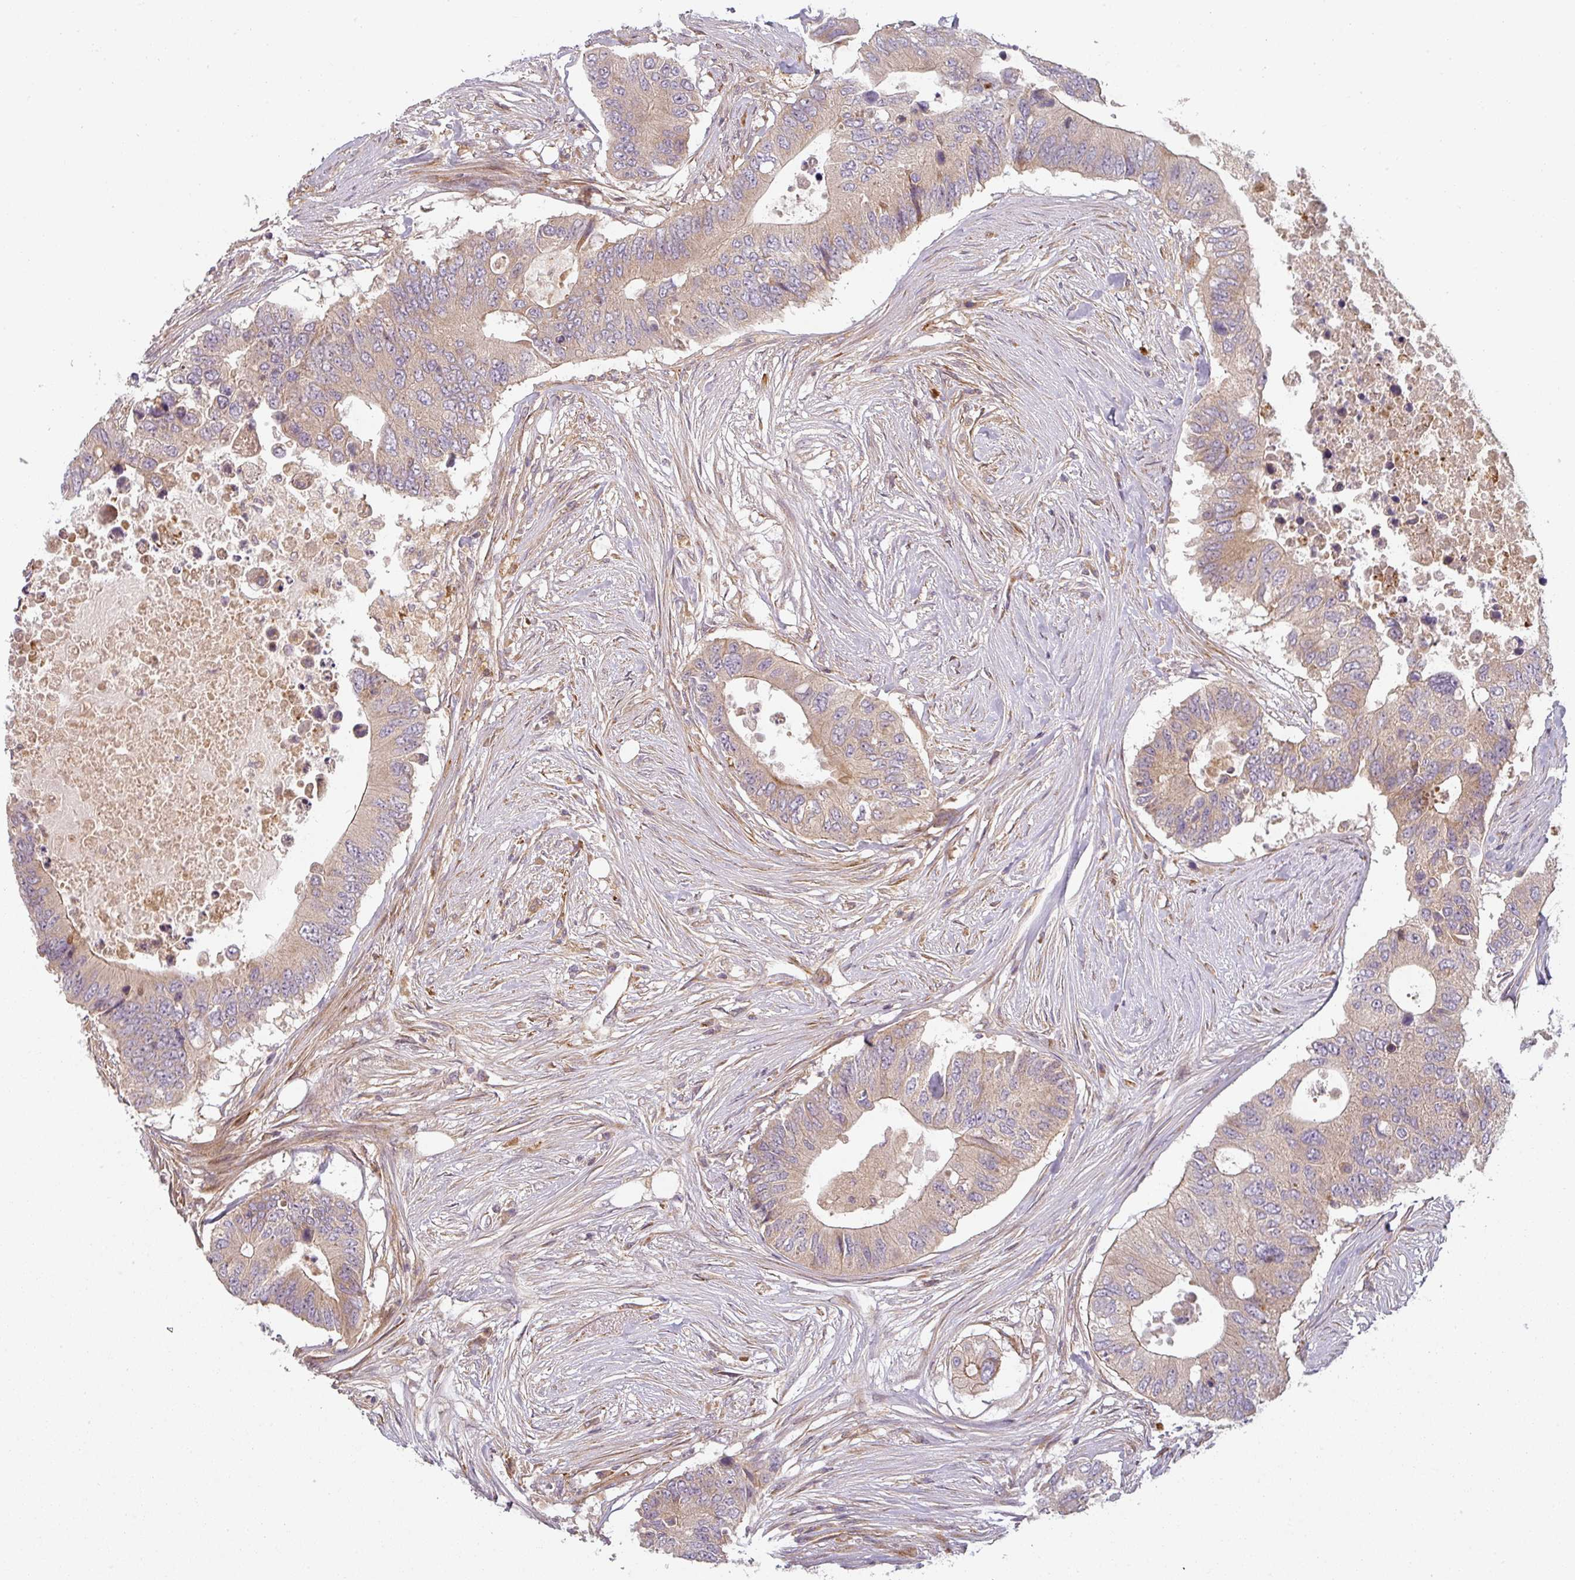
{"staining": {"intensity": "weak", "quantity": "25%-75%", "location": "cytoplasmic/membranous"}, "tissue": "colorectal cancer", "cell_type": "Tumor cells", "image_type": "cancer", "snomed": [{"axis": "morphology", "description": "Adenocarcinoma, NOS"}, {"axis": "topography", "description": "Colon"}], "caption": "About 25%-75% of tumor cells in colorectal cancer reveal weak cytoplasmic/membranous protein expression as visualized by brown immunohistochemical staining.", "gene": "CNOT1", "patient": {"sex": "male", "age": 71}}